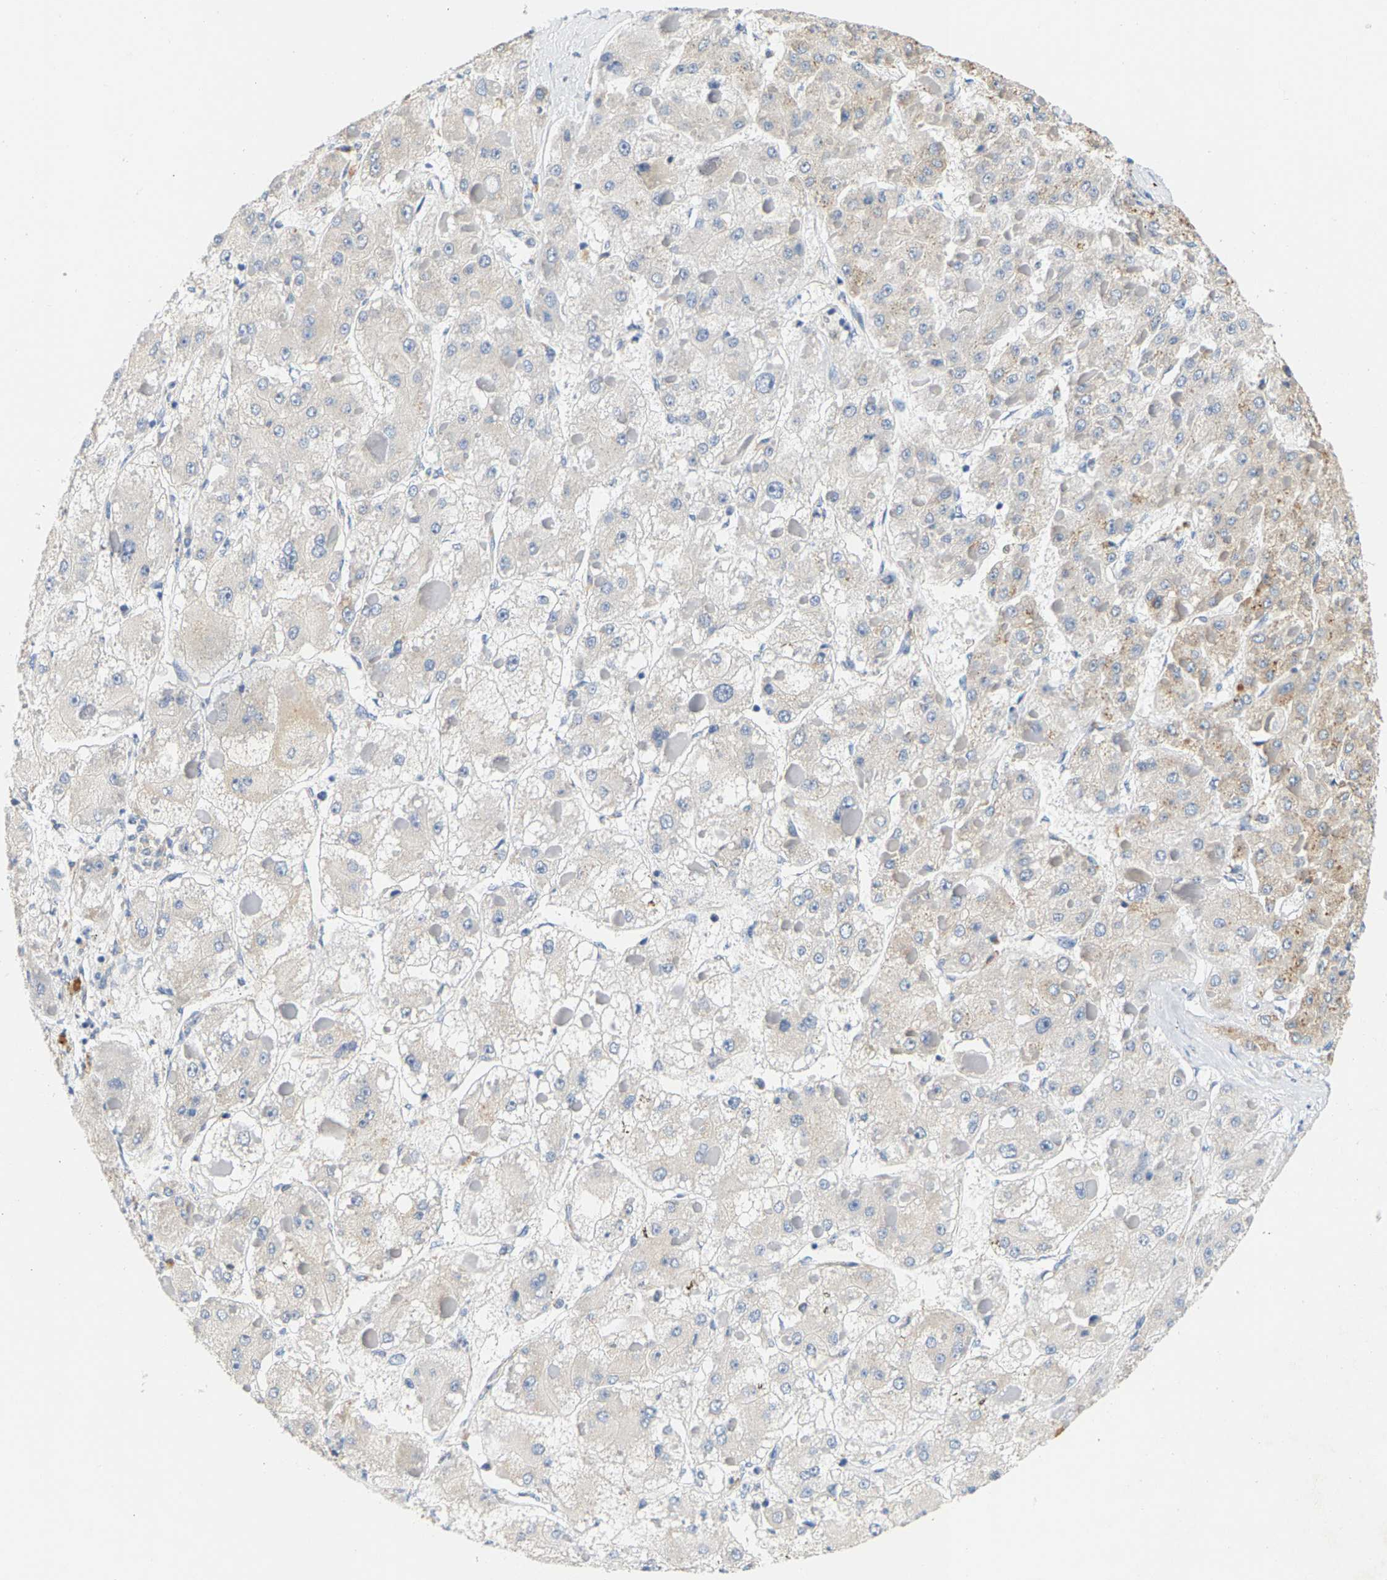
{"staining": {"intensity": "moderate", "quantity": "25%-75%", "location": "cytoplasmic/membranous"}, "tissue": "liver cancer", "cell_type": "Tumor cells", "image_type": "cancer", "snomed": [{"axis": "morphology", "description": "Carcinoma, Hepatocellular, NOS"}, {"axis": "topography", "description": "Liver"}], "caption": "A photomicrograph showing moderate cytoplasmic/membranous expression in about 25%-75% of tumor cells in hepatocellular carcinoma (liver), as visualized by brown immunohistochemical staining.", "gene": "SHMT2", "patient": {"sex": "female", "age": 73}}